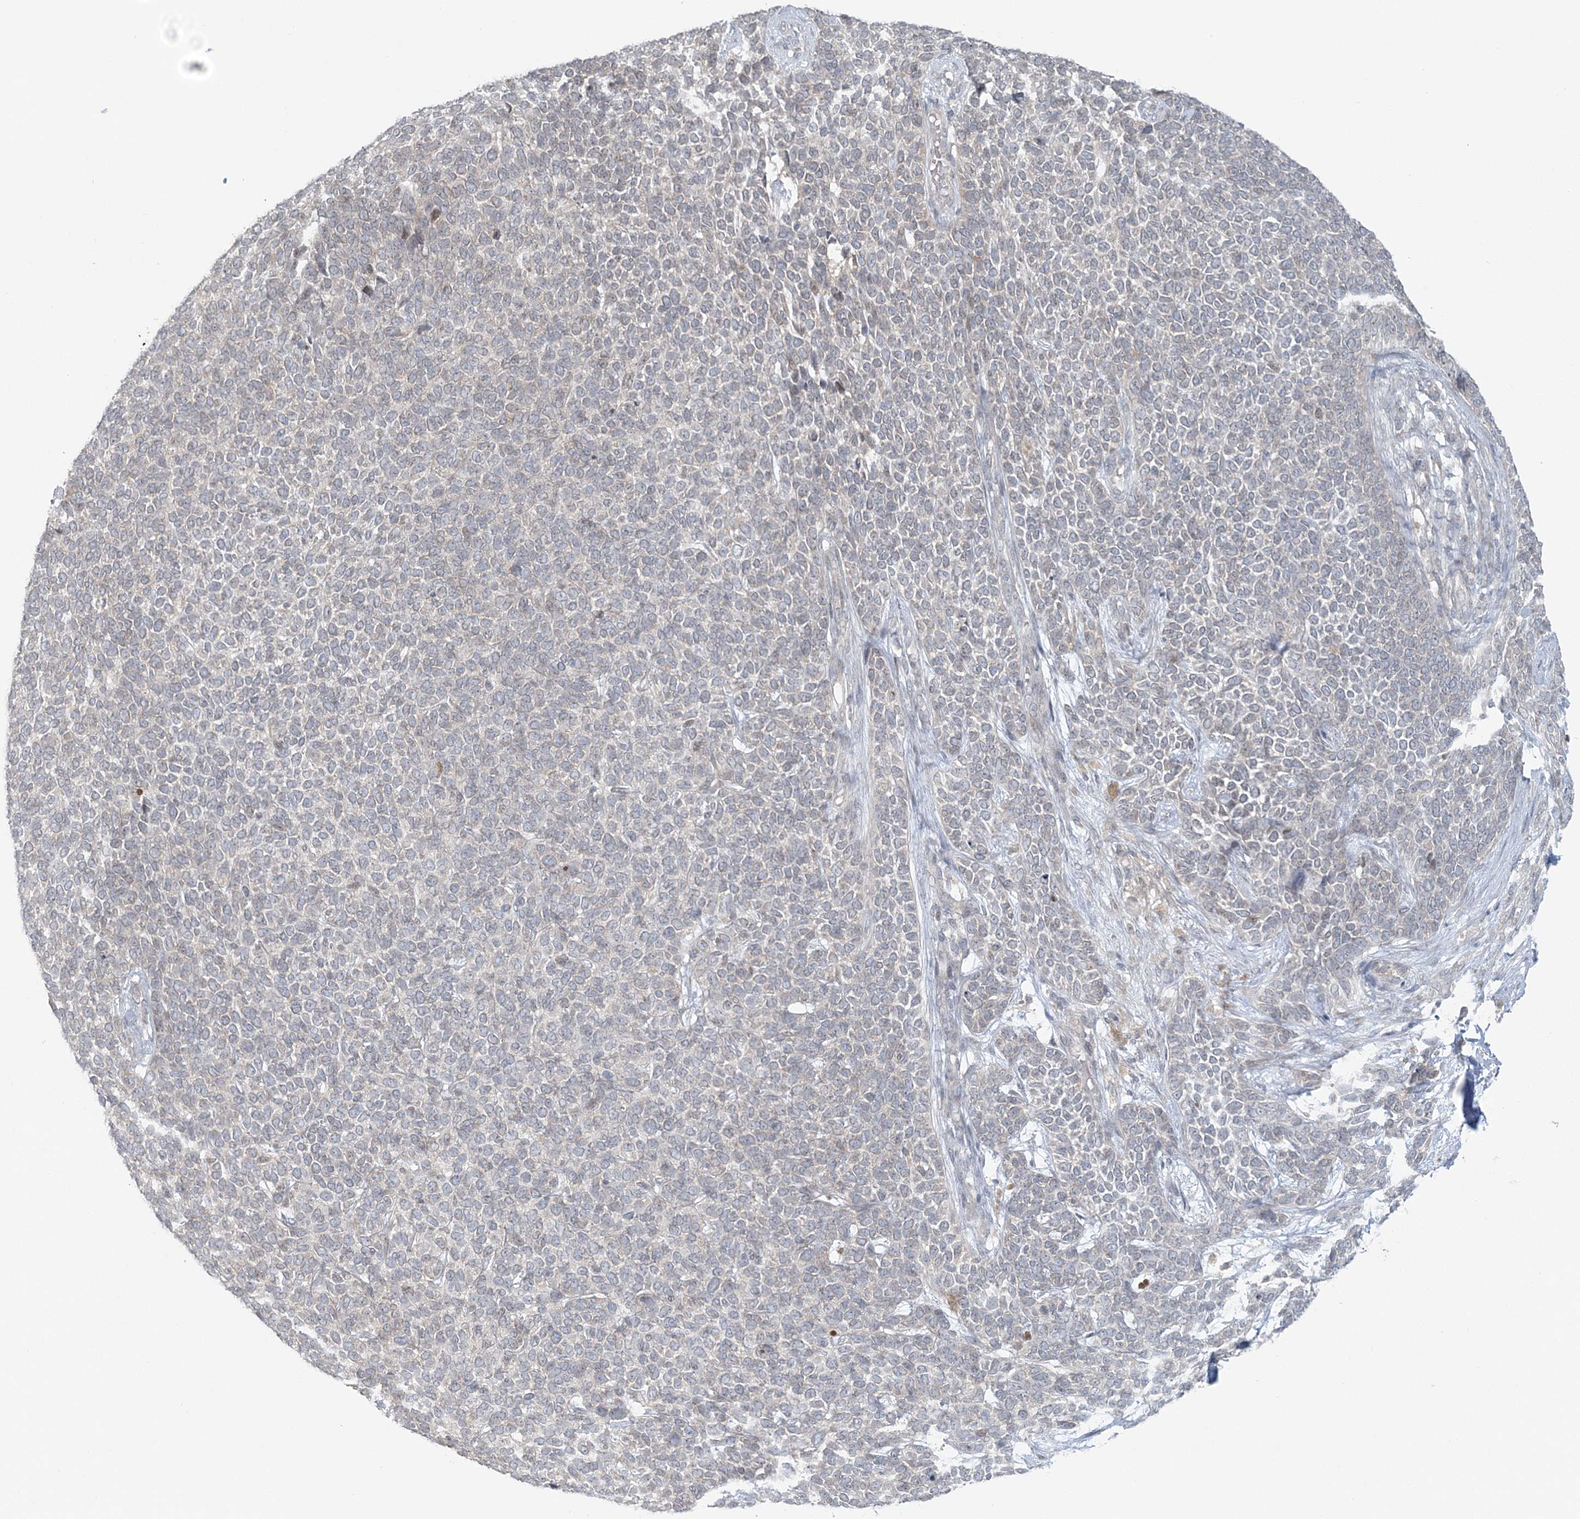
{"staining": {"intensity": "negative", "quantity": "none", "location": "none"}, "tissue": "skin cancer", "cell_type": "Tumor cells", "image_type": "cancer", "snomed": [{"axis": "morphology", "description": "Basal cell carcinoma"}, {"axis": "topography", "description": "Skin"}], "caption": "Immunohistochemistry histopathology image of neoplastic tissue: skin cancer stained with DAB (3,3'-diaminobenzidine) exhibits no significant protein staining in tumor cells. (DAB IHC visualized using brightfield microscopy, high magnification).", "gene": "BLTP3A", "patient": {"sex": "female", "age": 84}}